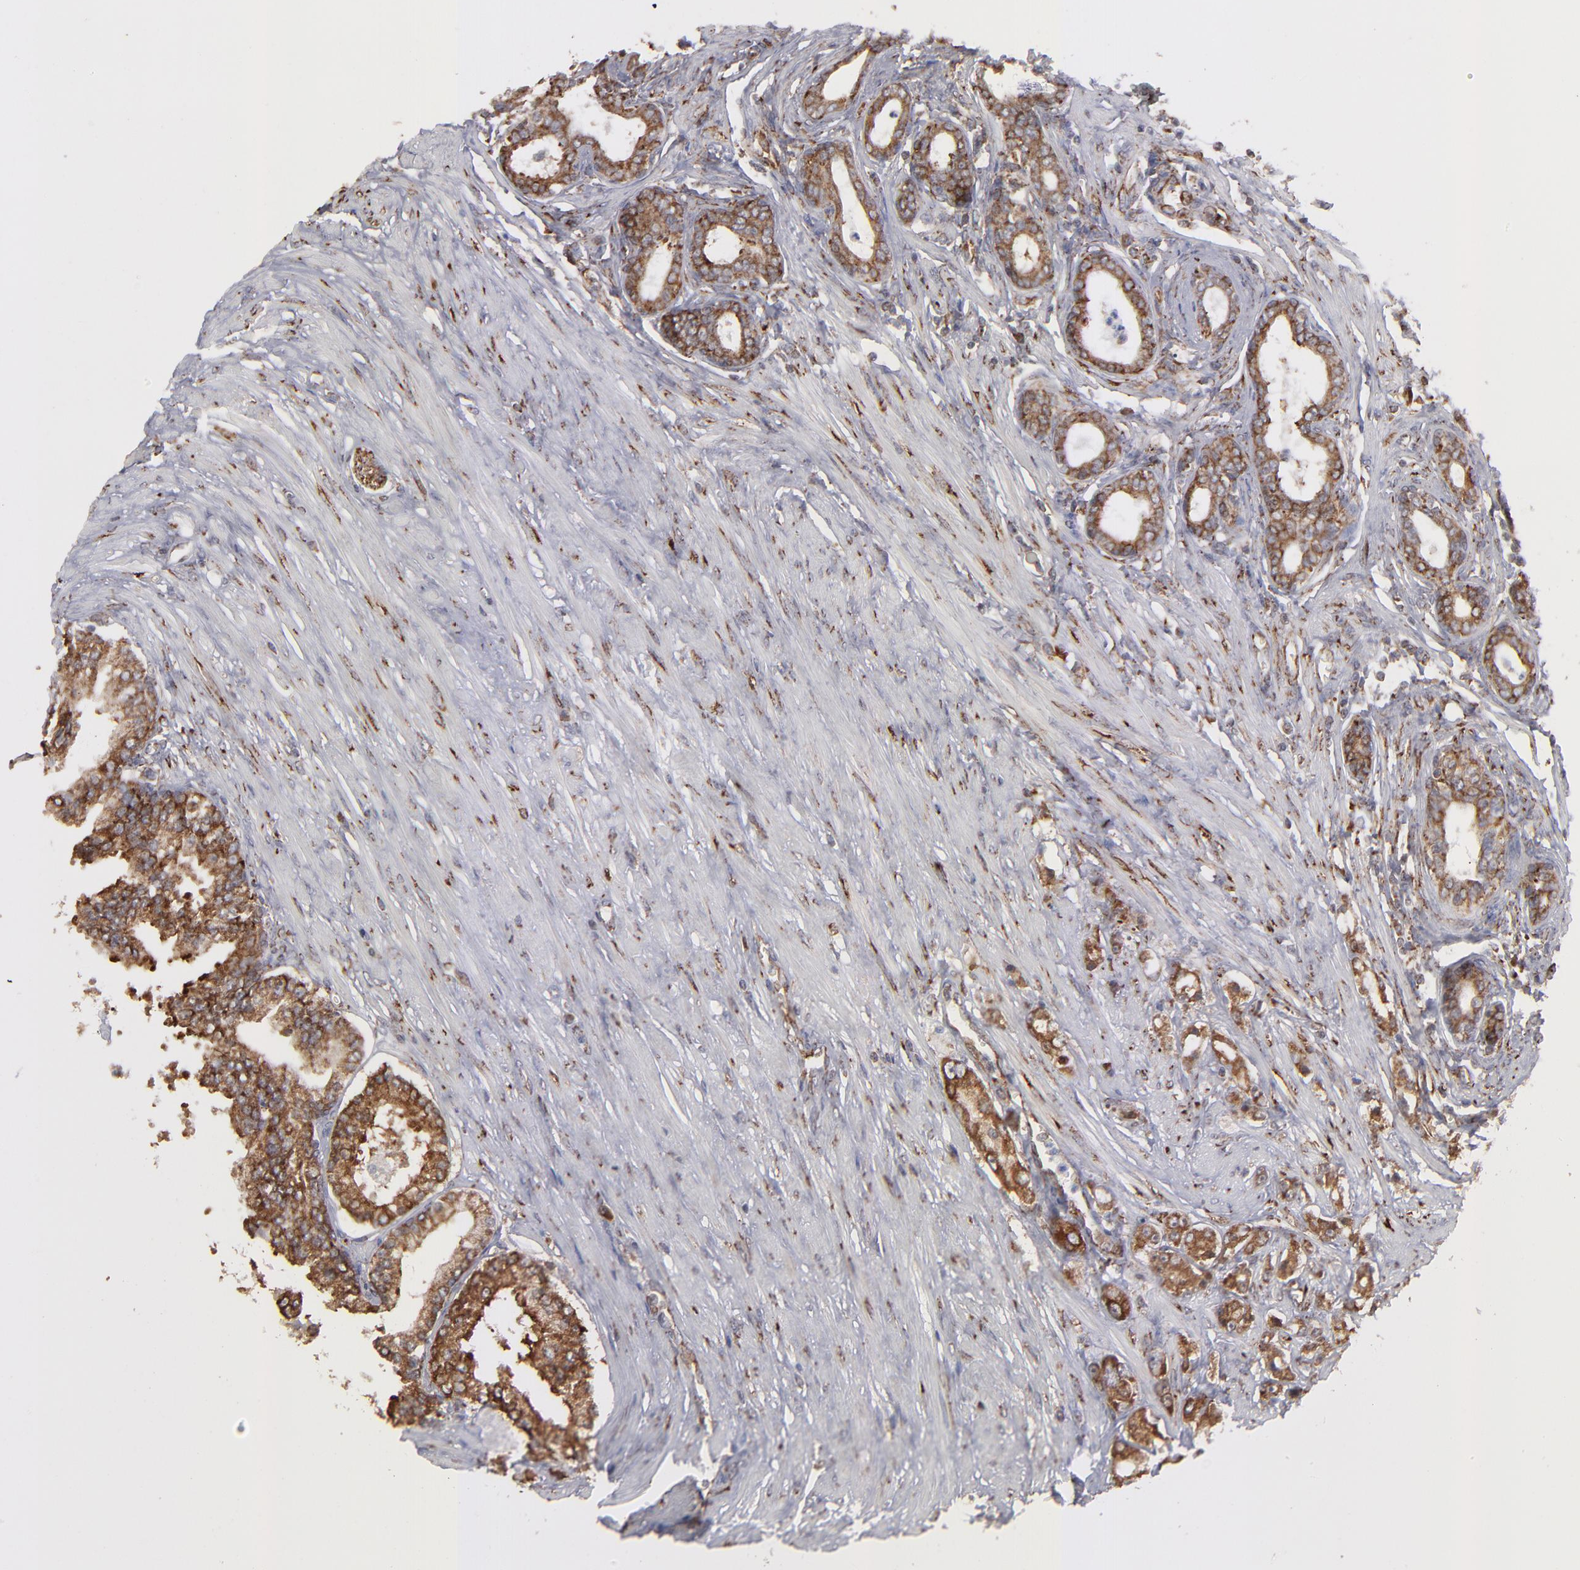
{"staining": {"intensity": "moderate", "quantity": ">75%", "location": "cytoplasmic/membranous"}, "tissue": "prostate cancer", "cell_type": "Tumor cells", "image_type": "cancer", "snomed": [{"axis": "morphology", "description": "Adenocarcinoma, Medium grade"}, {"axis": "topography", "description": "Prostate"}], "caption": "The histopathology image displays staining of medium-grade adenocarcinoma (prostate), revealing moderate cytoplasmic/membranous protein expression (brown color) within tumor cells.", "gene": "KTN1", "patient": {"sex": "male", "age": 72}}